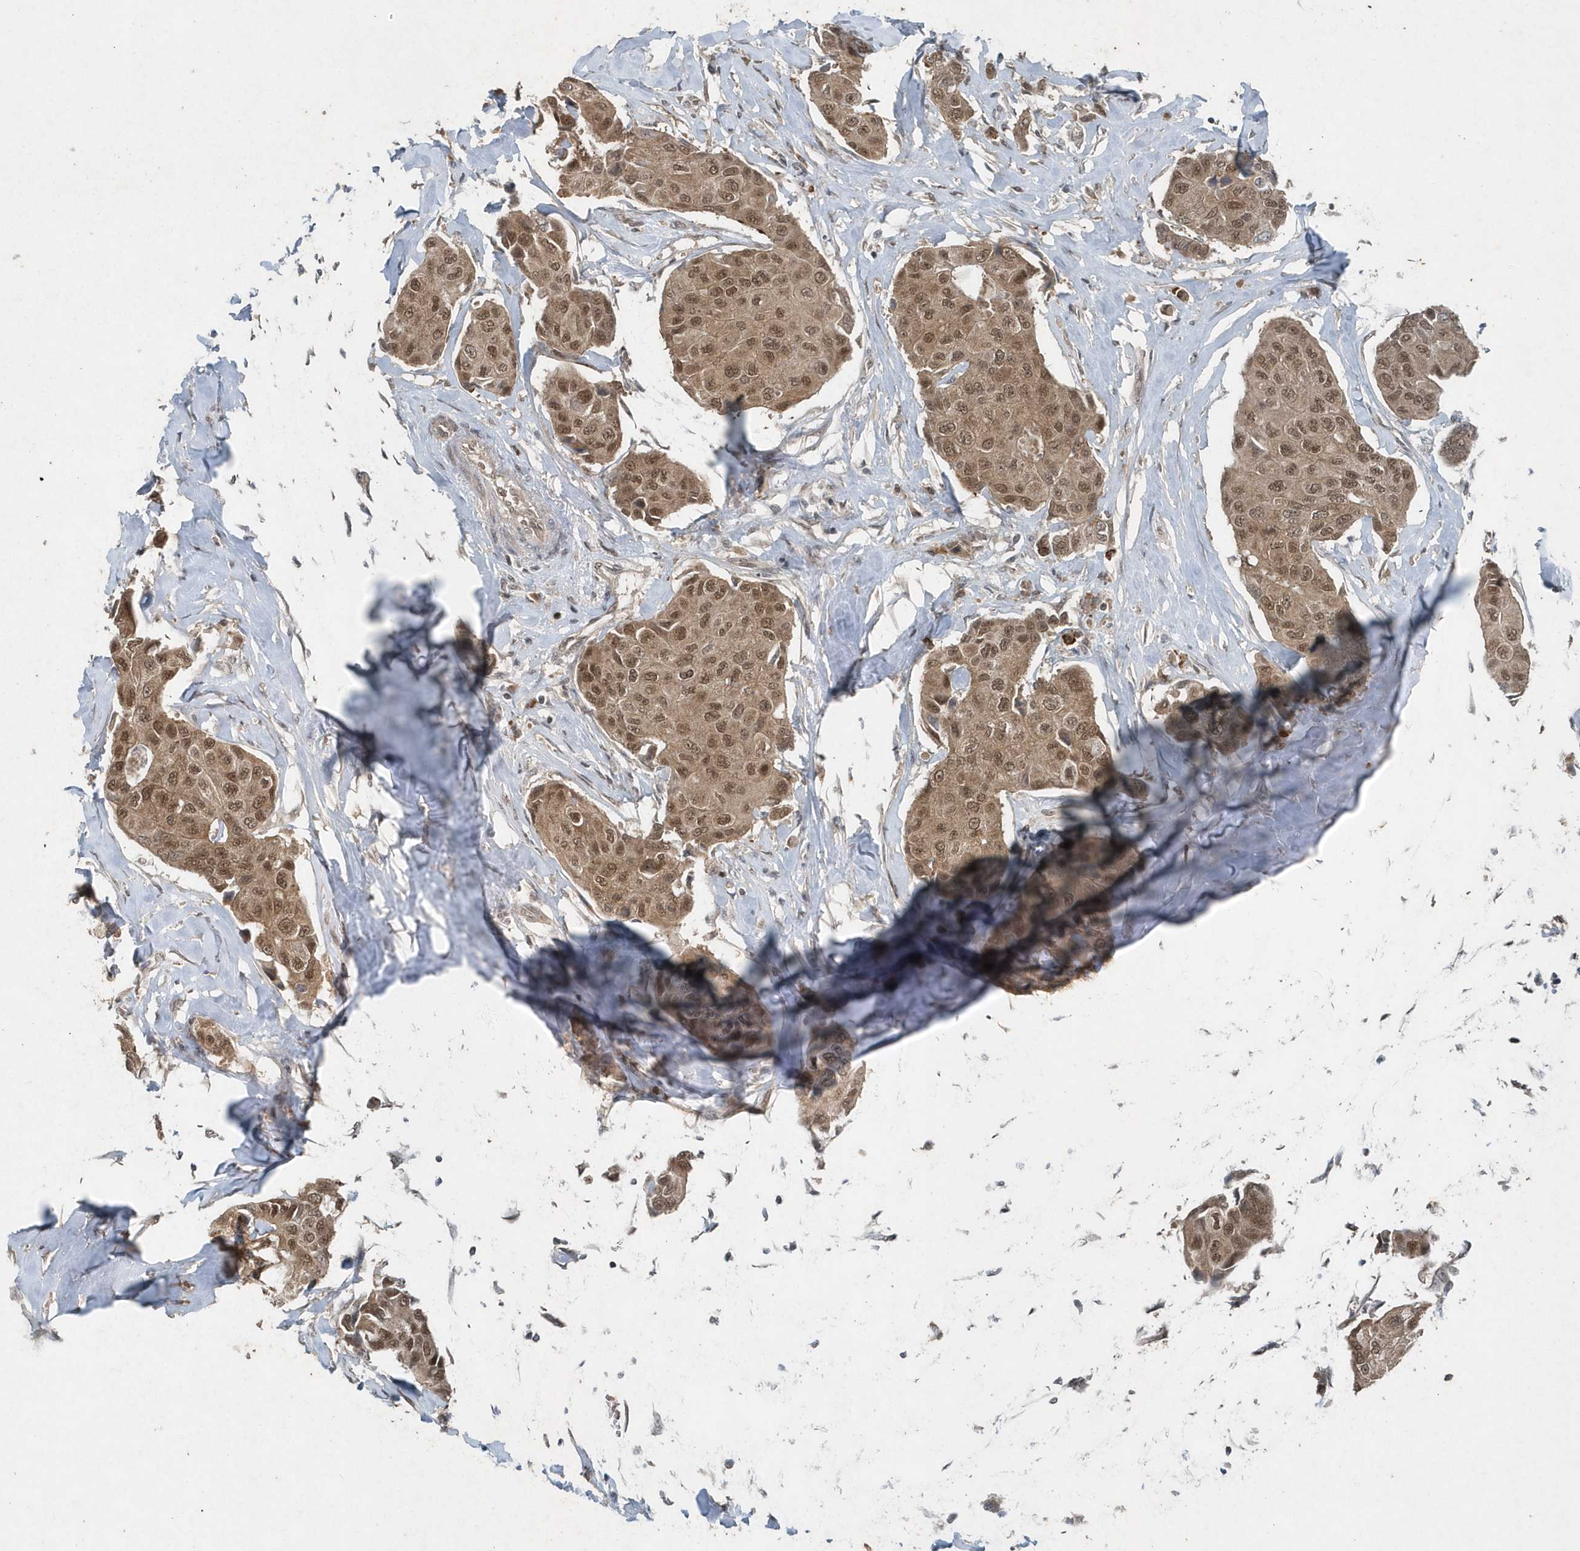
{"staining": {"intensity": "moderate", "quantity": ">75%", "location": "cytoplasmic/membranous,nuclear"}, "tissue": "breast cancer", "cell_type": "Tumor cells", "image_type": "cancer", "snomed": [{"axis": "morphology", "description": "Duct carcinoma"}, {"axis": "topography", "description": "Breast"}], "caption": "An IHC histopathology image of tumor tissue is shown. Protein staining in brown shows moderate cytoplasmic/membranous and nuclear positivity in breast intraductal carcinoma within tumor cells. (IHC, brightfield microscopy, high magnification).", "gene": "QTRT2", "patient": {"sex": "female", "age": 80}}